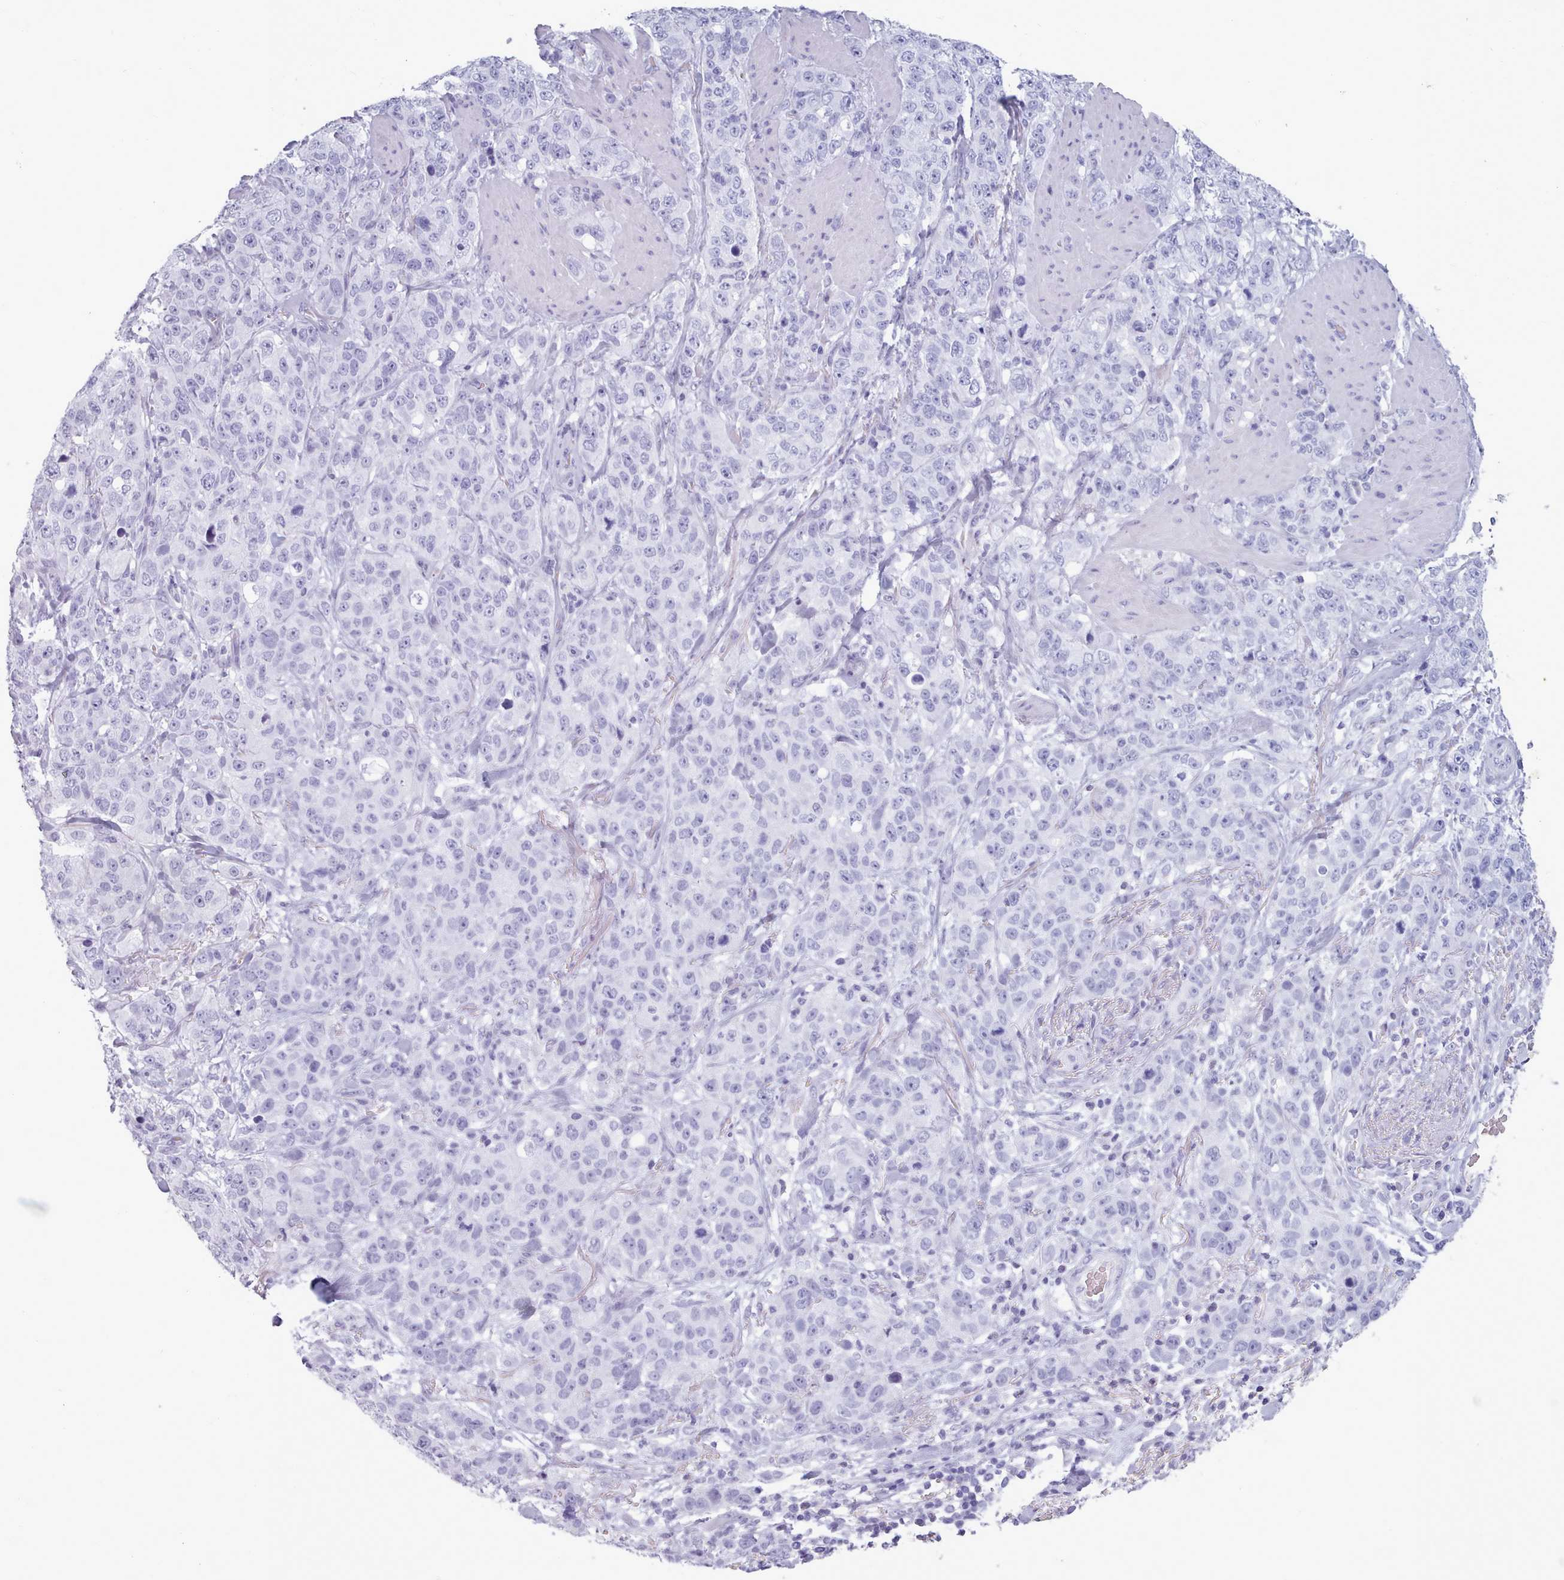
{"staining": {"intensity": "negative", "quantity": "none", "location": "none"}, "tissue": "stomach cancer", "cell_type": "Tumor cells", "image_type": "cancer", "snomed": [{"axis": "morphology", "description": "Adenocarcinoma, NOS"}, {"axis": "topography", "description": "Stomach"}], "caption": "Tumor cells are negative for brown protein staining in stomach cancer (adenocarcinoma). Nuclei are stained in blue.", "gene": "ZNF43", "patient": {"sex": "male", "age": 48}}